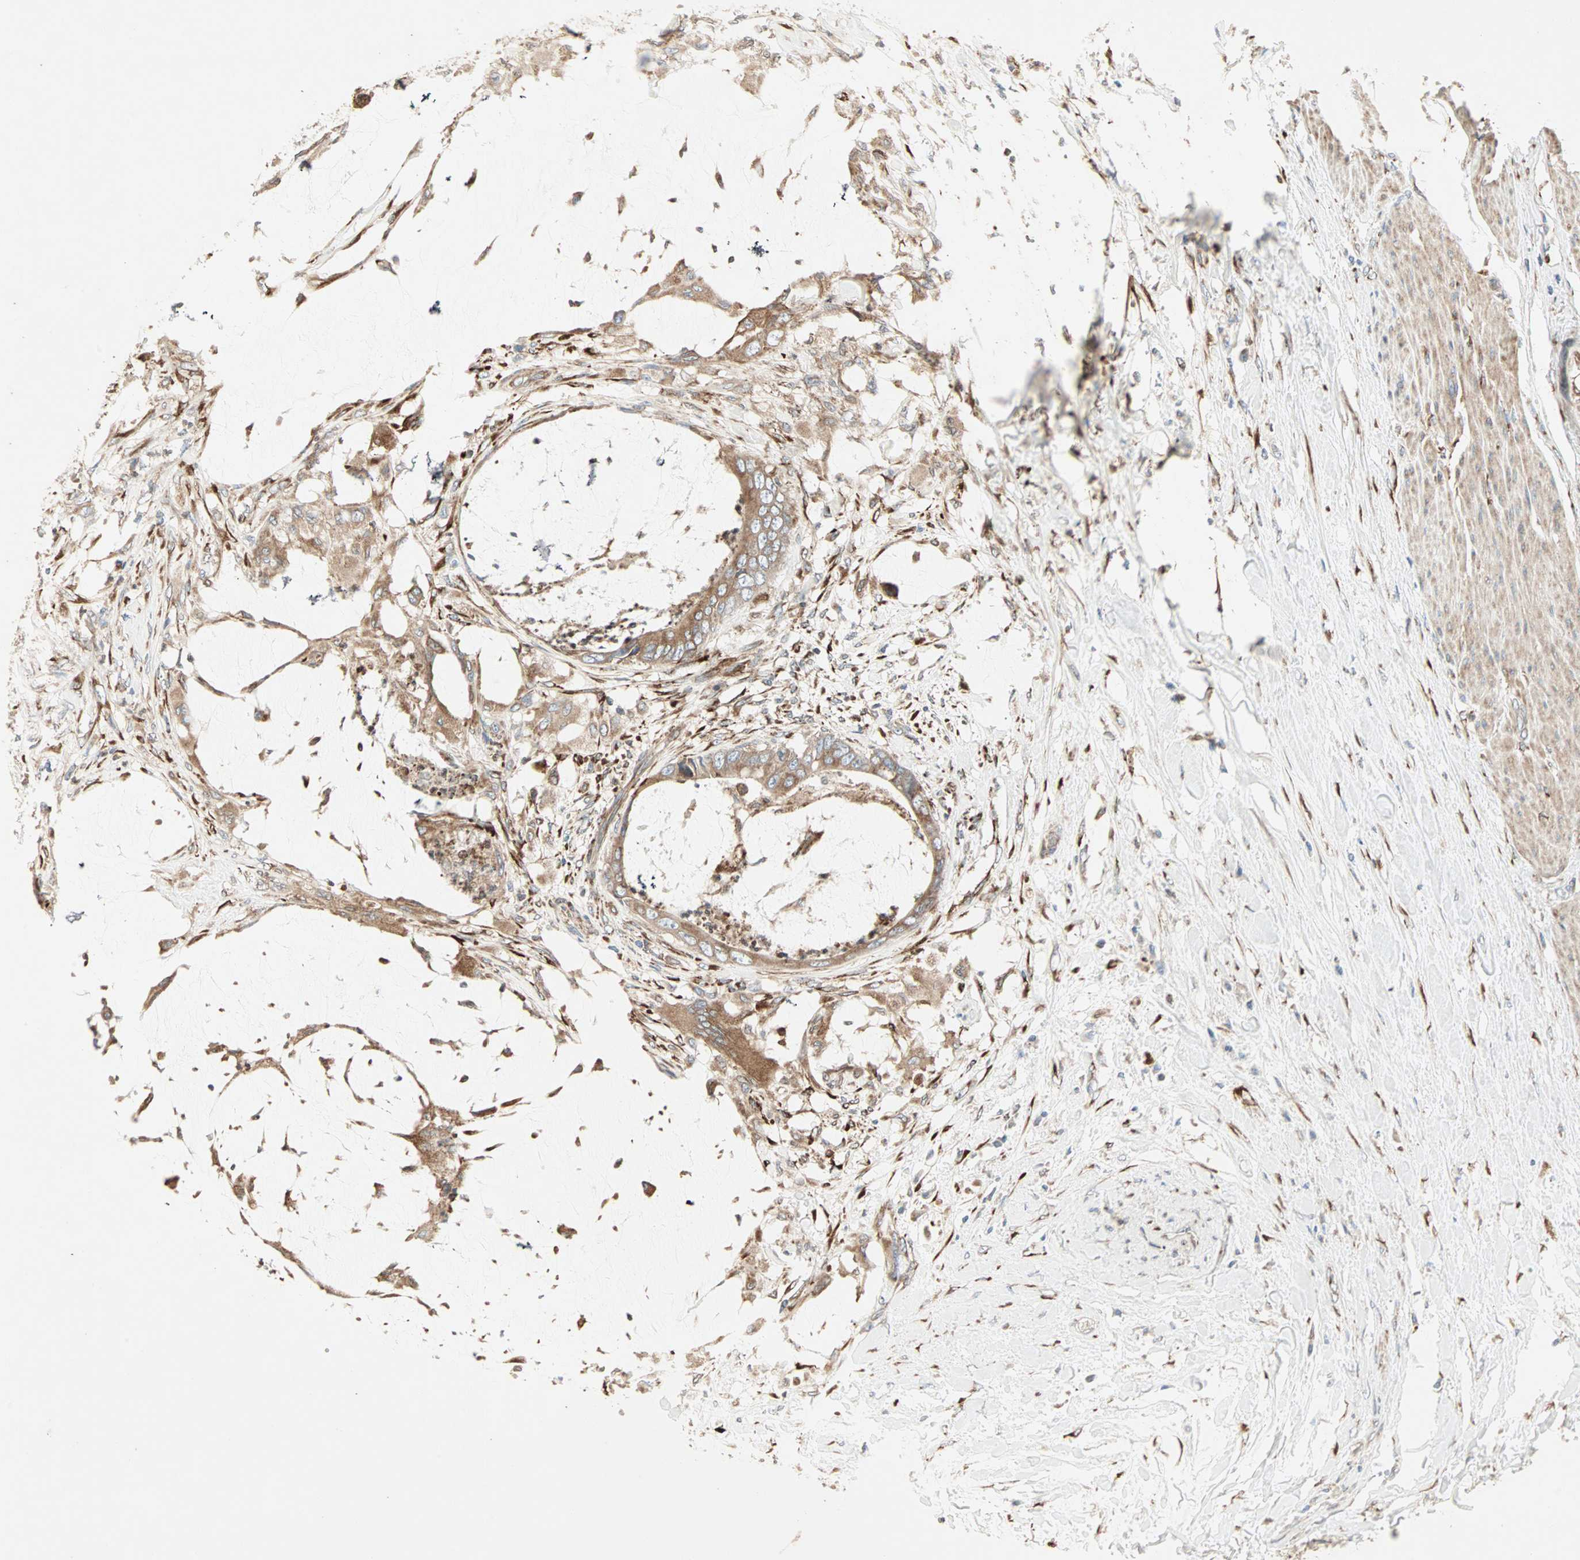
{"staining": {"intensity": "moderate", "quantity": ">75%", "location": "cytoplasmic/membranous"}, "tissue": "colorectal cancer", "cell_type": "Tumor cells", "image_type": "cancer", "snomed": [{"axis": "morphology", "description": "Adenocarcinoma, NOS"}, {"axis": "topography", "description": "Rectum"}], "caption": "Protein analysis of colorectal adenocarcinoma tissue reveals moderate cytoplasmic/membranous expression in approximately >75% of tumor cells.", "gene": "H6PD", "patient": {"sex": "female", "age": 77}}